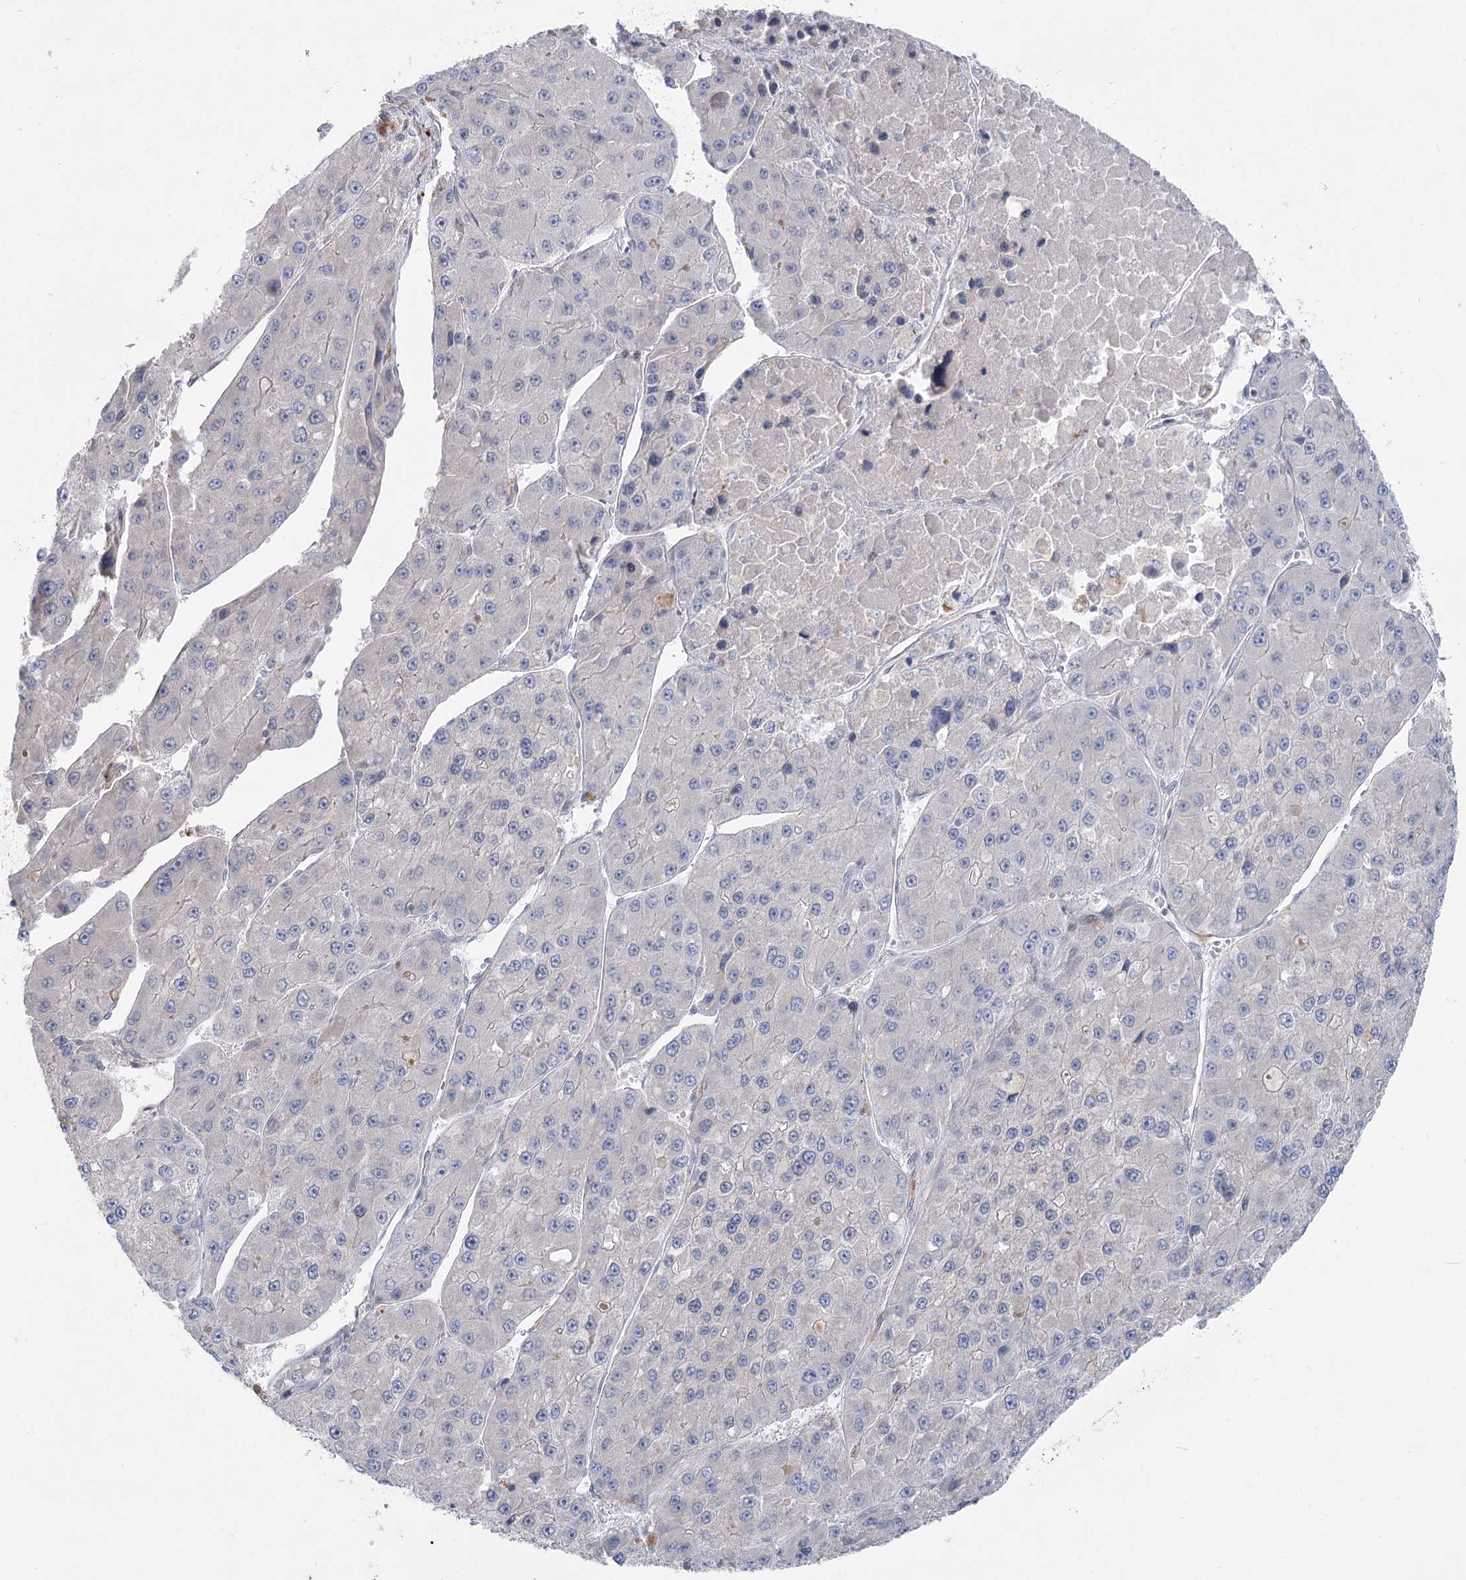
{"staining": {"intensity": "negative", "quantity": "none", "location": "none"}, "tissue": "liver cancer", "cell_type": "Tumor cells", "image_type": "cancer", "snomed": [{"axis": "morphology", "description": "Carcinoma, Hepatocellular, NOS"}, {"axis": "topography", "description": "Liver"}], "caption": "High magnification brightfield microscopy of hepatocellular carcinoma (liver) stained with DAB (3,3'-diaminobenzidine) (brown) and counterstained with hematoxylin (blue): tumor cells show no significant expression.", "gene": "SCN11A", "patient": {"sex": "female", "age": 73}}